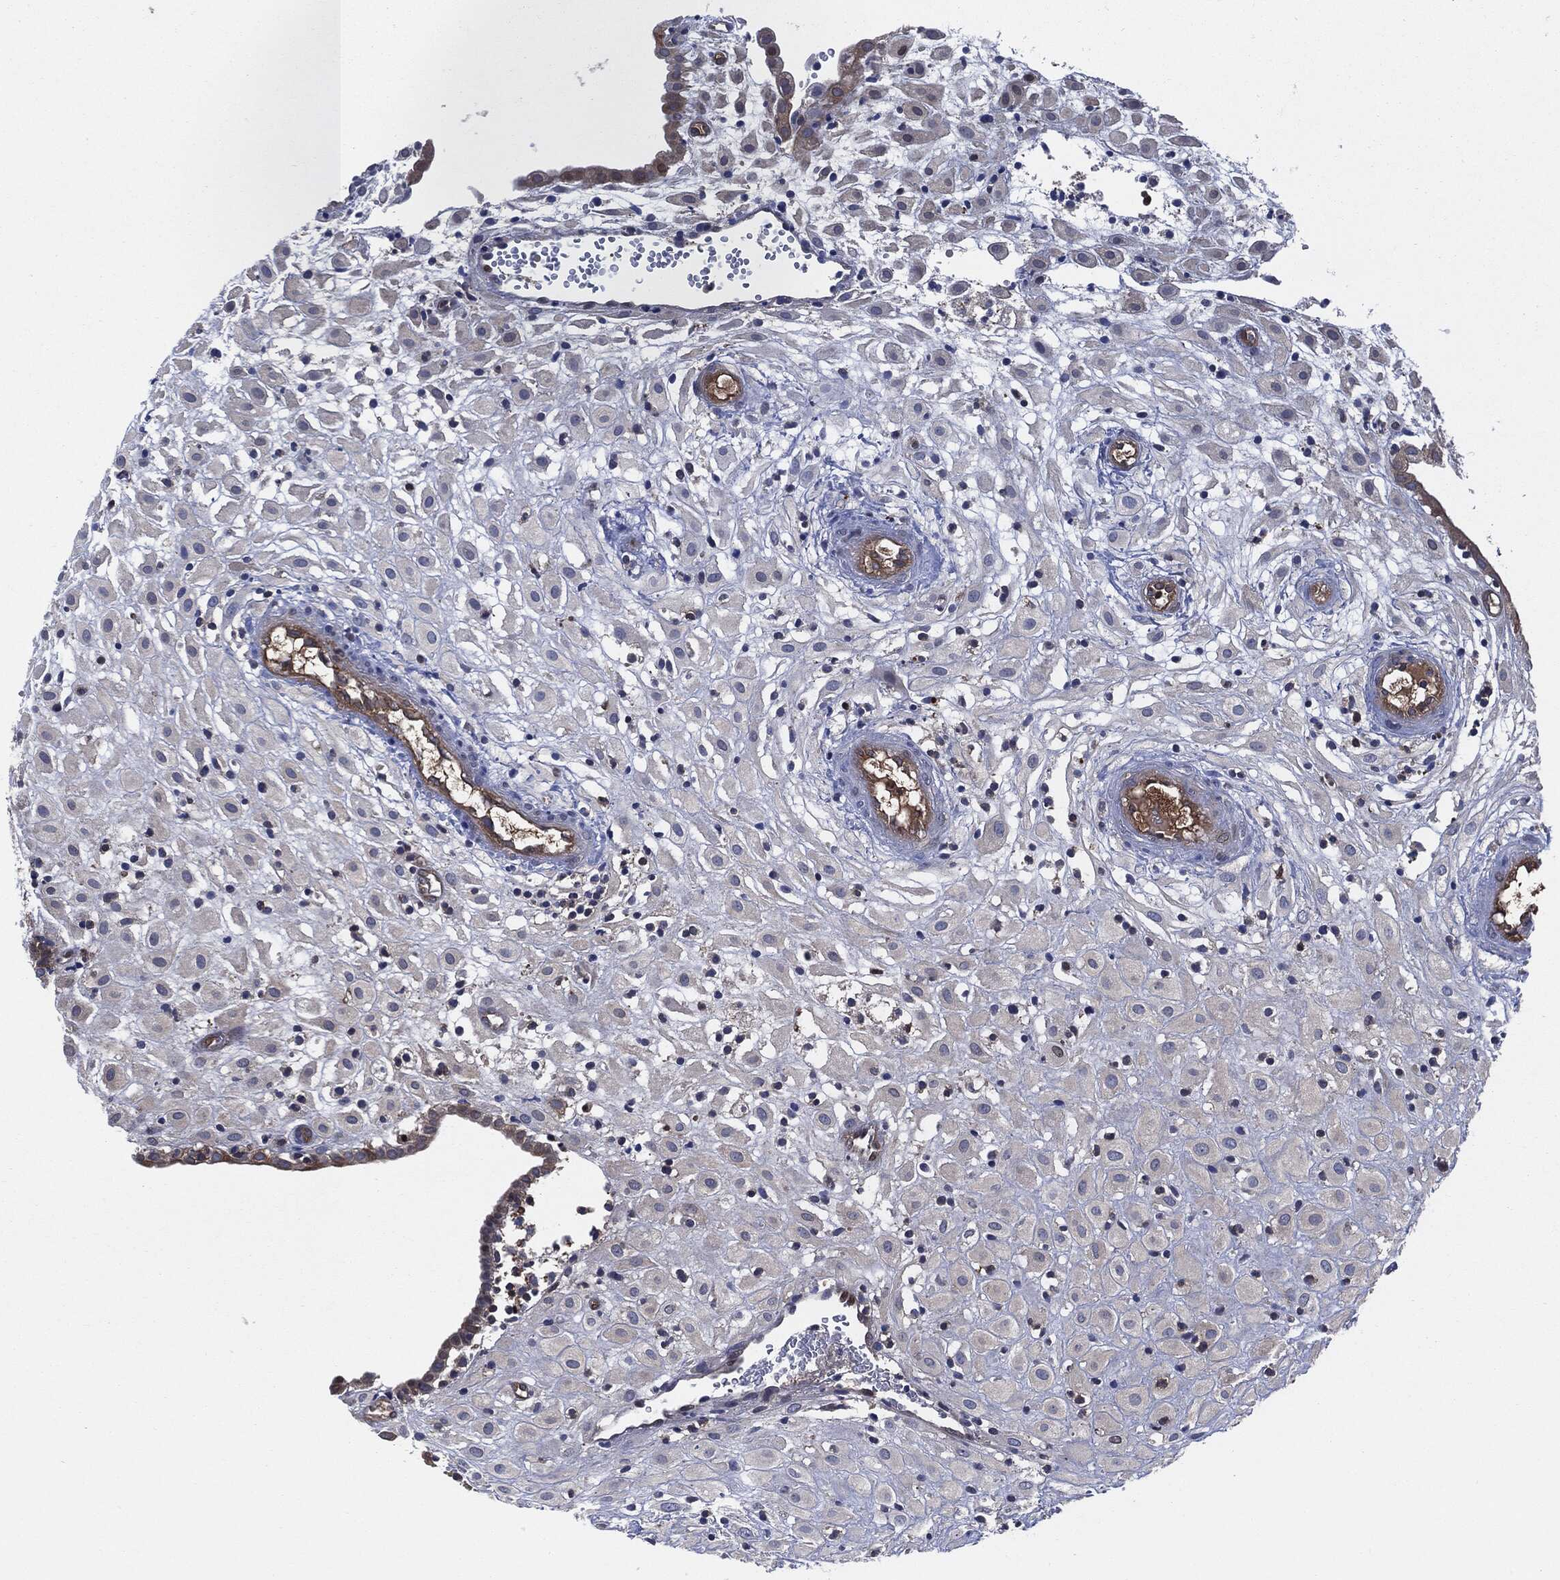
{"staining": {"intensity": "weak", "quantity": "25%-75%", "location": "cytoplasmic/membranous"}, "tissue": "placenta", "cell_type": "Decidual cells", "image_type": "normal", "snomed": [{"axis": "morphology", "description": "Normal tissue, NOS"}, {"axis": "topography", "description": "Placenta"}], "caption": "Immunohistochemical staining of normal human placenta demonstrates low levels of weak cytoplasmic/membranous staining in approximately 25%-75% of decidual cells.", "gene": "XPNPEP1", "patient": {"sex": "female", "age": 24}}